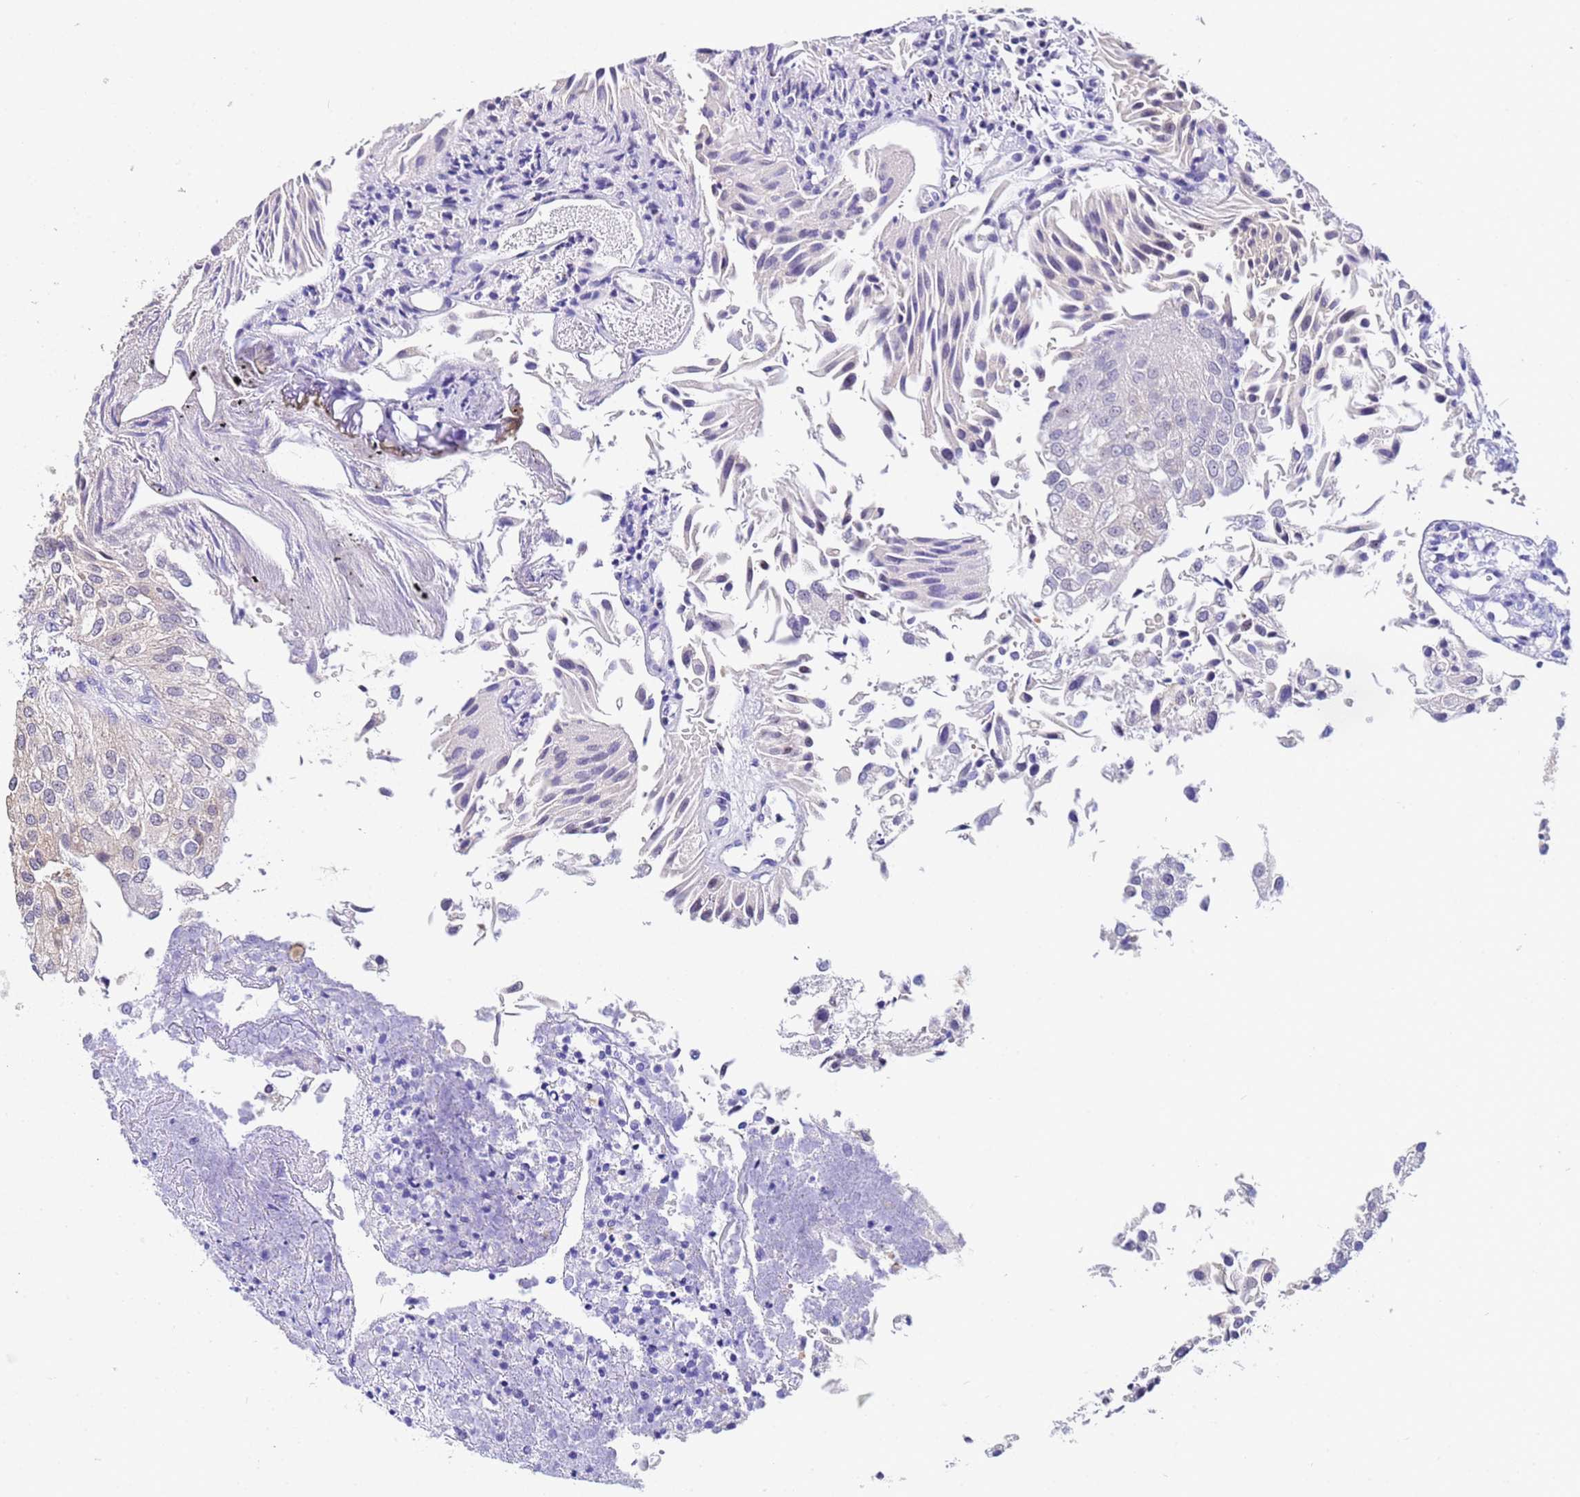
{"staining": {"intensity": "negative", "quantity": "none", "location": "none"}, "tissue": "urothelial cancer", "cell_type": "Tumor cells", "image_type": "cancer", "snomed": [{"axis": "morphology", "description": "Urothelial carcinoma, Low grade"}, {"axis": "topography", "description": "Urinary bladder"}], "caption": "Tumor cells show no significant protein staining in low-grade urothelial carcinoma. Brightfield microscopy of IHC stained with DAB (3,3'-diaminobenzidine) (brown) and hematoxylin (blue), captured at high magnification.", "gene": "ACTL6B", "patient": {"sex": "female", "age": 89}}